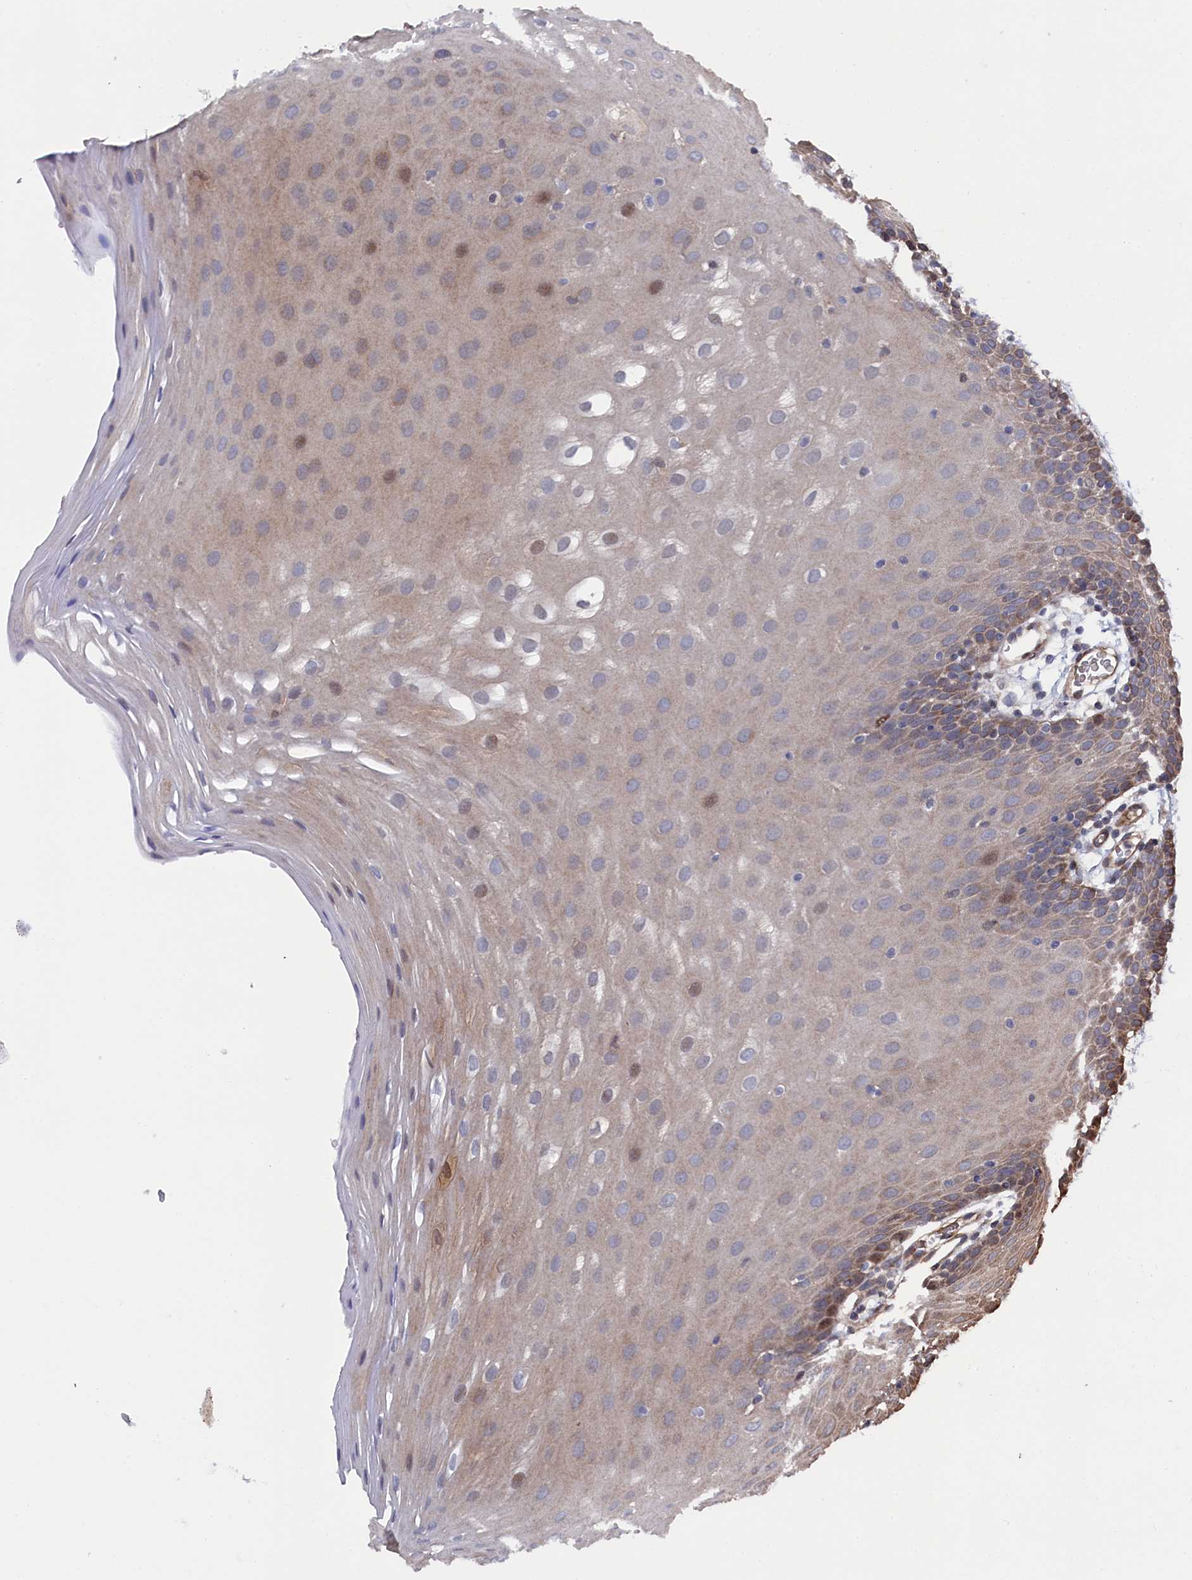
{"staining": {"intensity": "weak", "quantity": "<25%", "location": "cytoplasmic/membranous,nuclear"}, "tissue": "oral mucosa", "cell_type": "Squamous epithelial cells", "image_type": "normal", "snomed": [{"axis": "morphology", "description": "Normal tissue, NOS"}, {"axis": "topography", "description": "Skeletal muscle"}, {"axis": "topography", "description": "Oral tissue"}, {"axis": "topography", "description": "Salivary gland"}, {"axis": "topography", "description": "Peripheral nerve tissue"}], "caption": "The immunohistochemistry (IHC) image has no significant positivity in squamous epithelial cells of oral mucosa.", "gene": "ZNF891", "patient": {"sex": "male", "age": 54}}